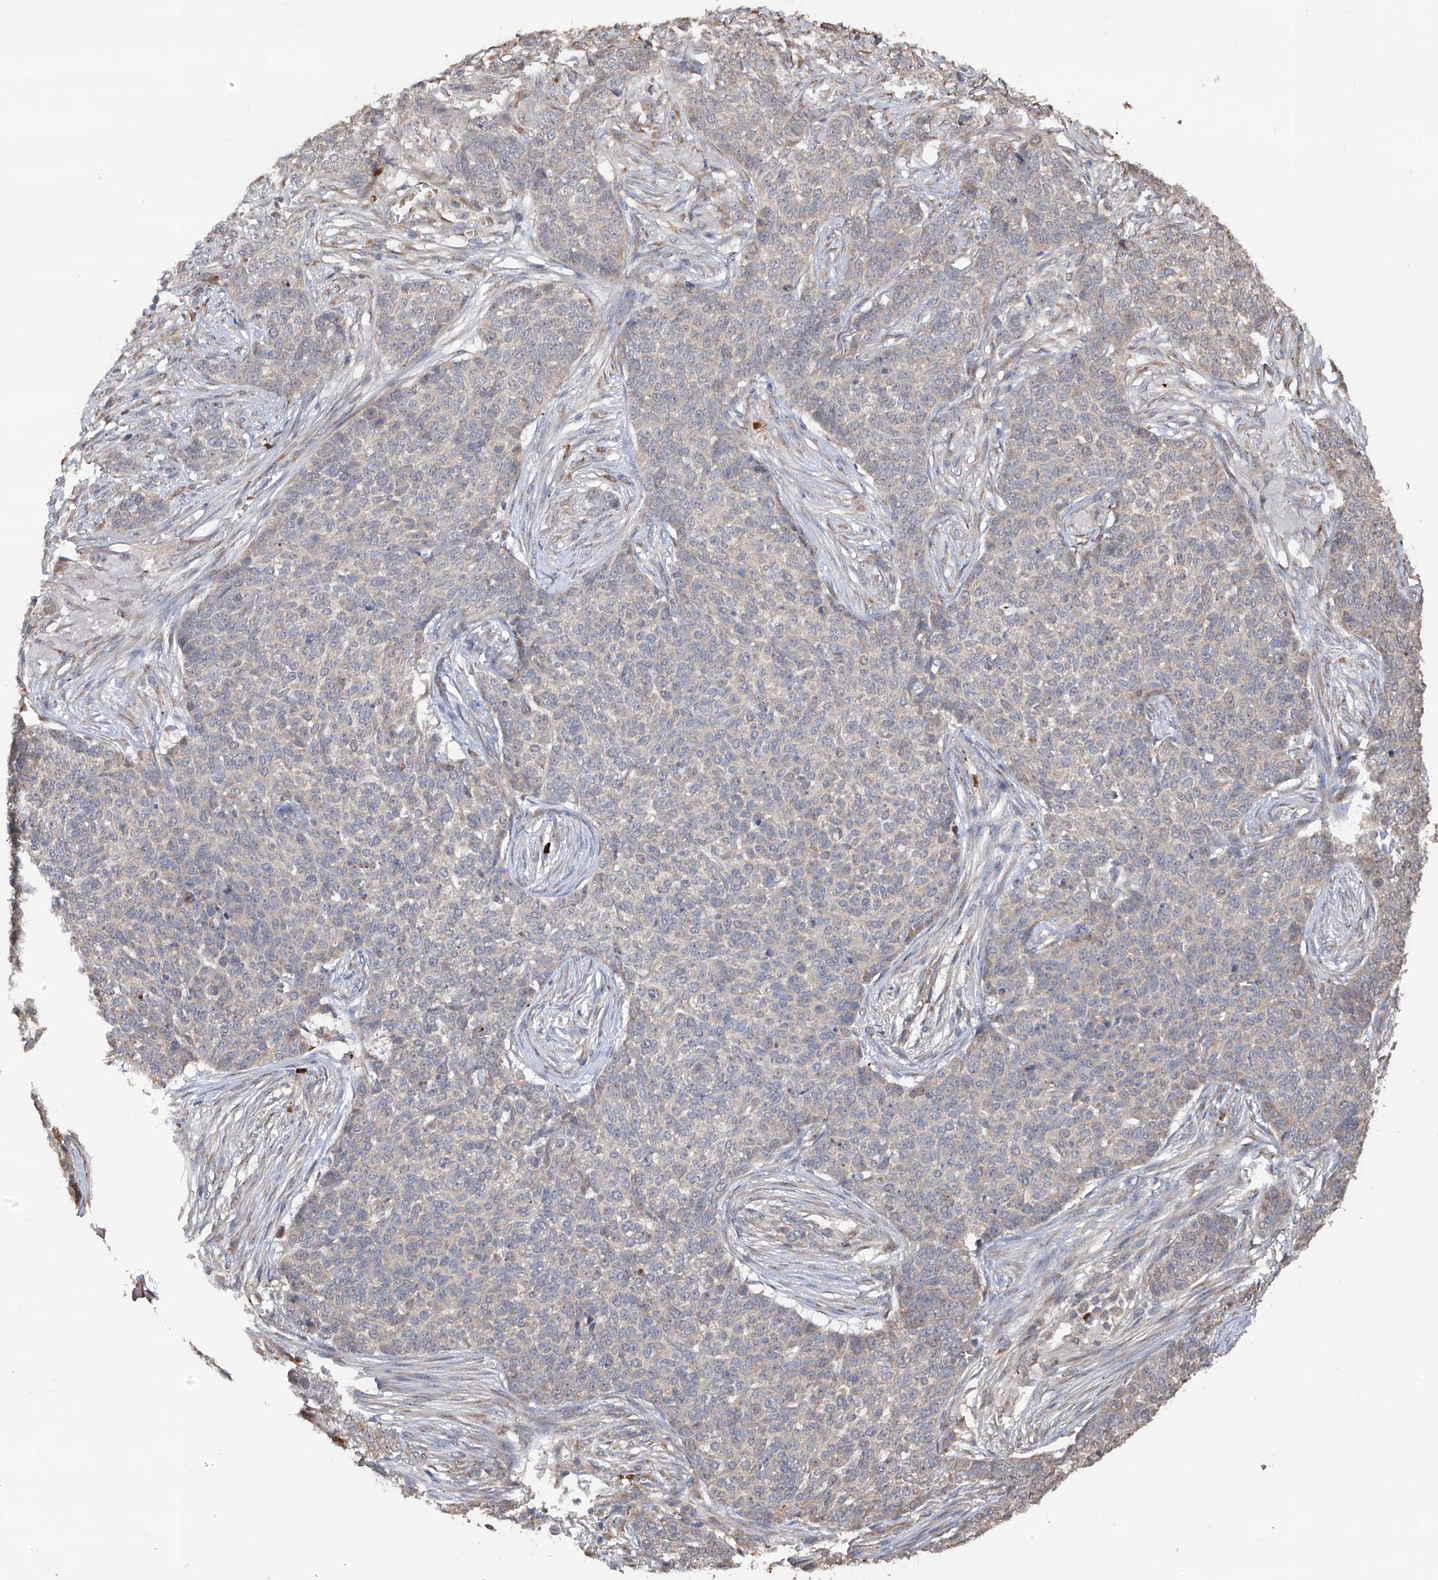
{"staining": {"intensity": "negative", "quantity": "none", "location": "none"}, "tissue": "skin cancer", "cell_type": "Tumor cells", "image_type": "cancer", "snomed": [{"axis": "morphology", "description": "Basal cell carcinoma"}, {"axis": "topography", "description": "Skin"}], "caption": "The photomicrograph exhibits no significant expression in tumor cells of skin basal cell carcinoma.", "gene": "EDN1", "patient": {"sex": "male", "age": 85}}